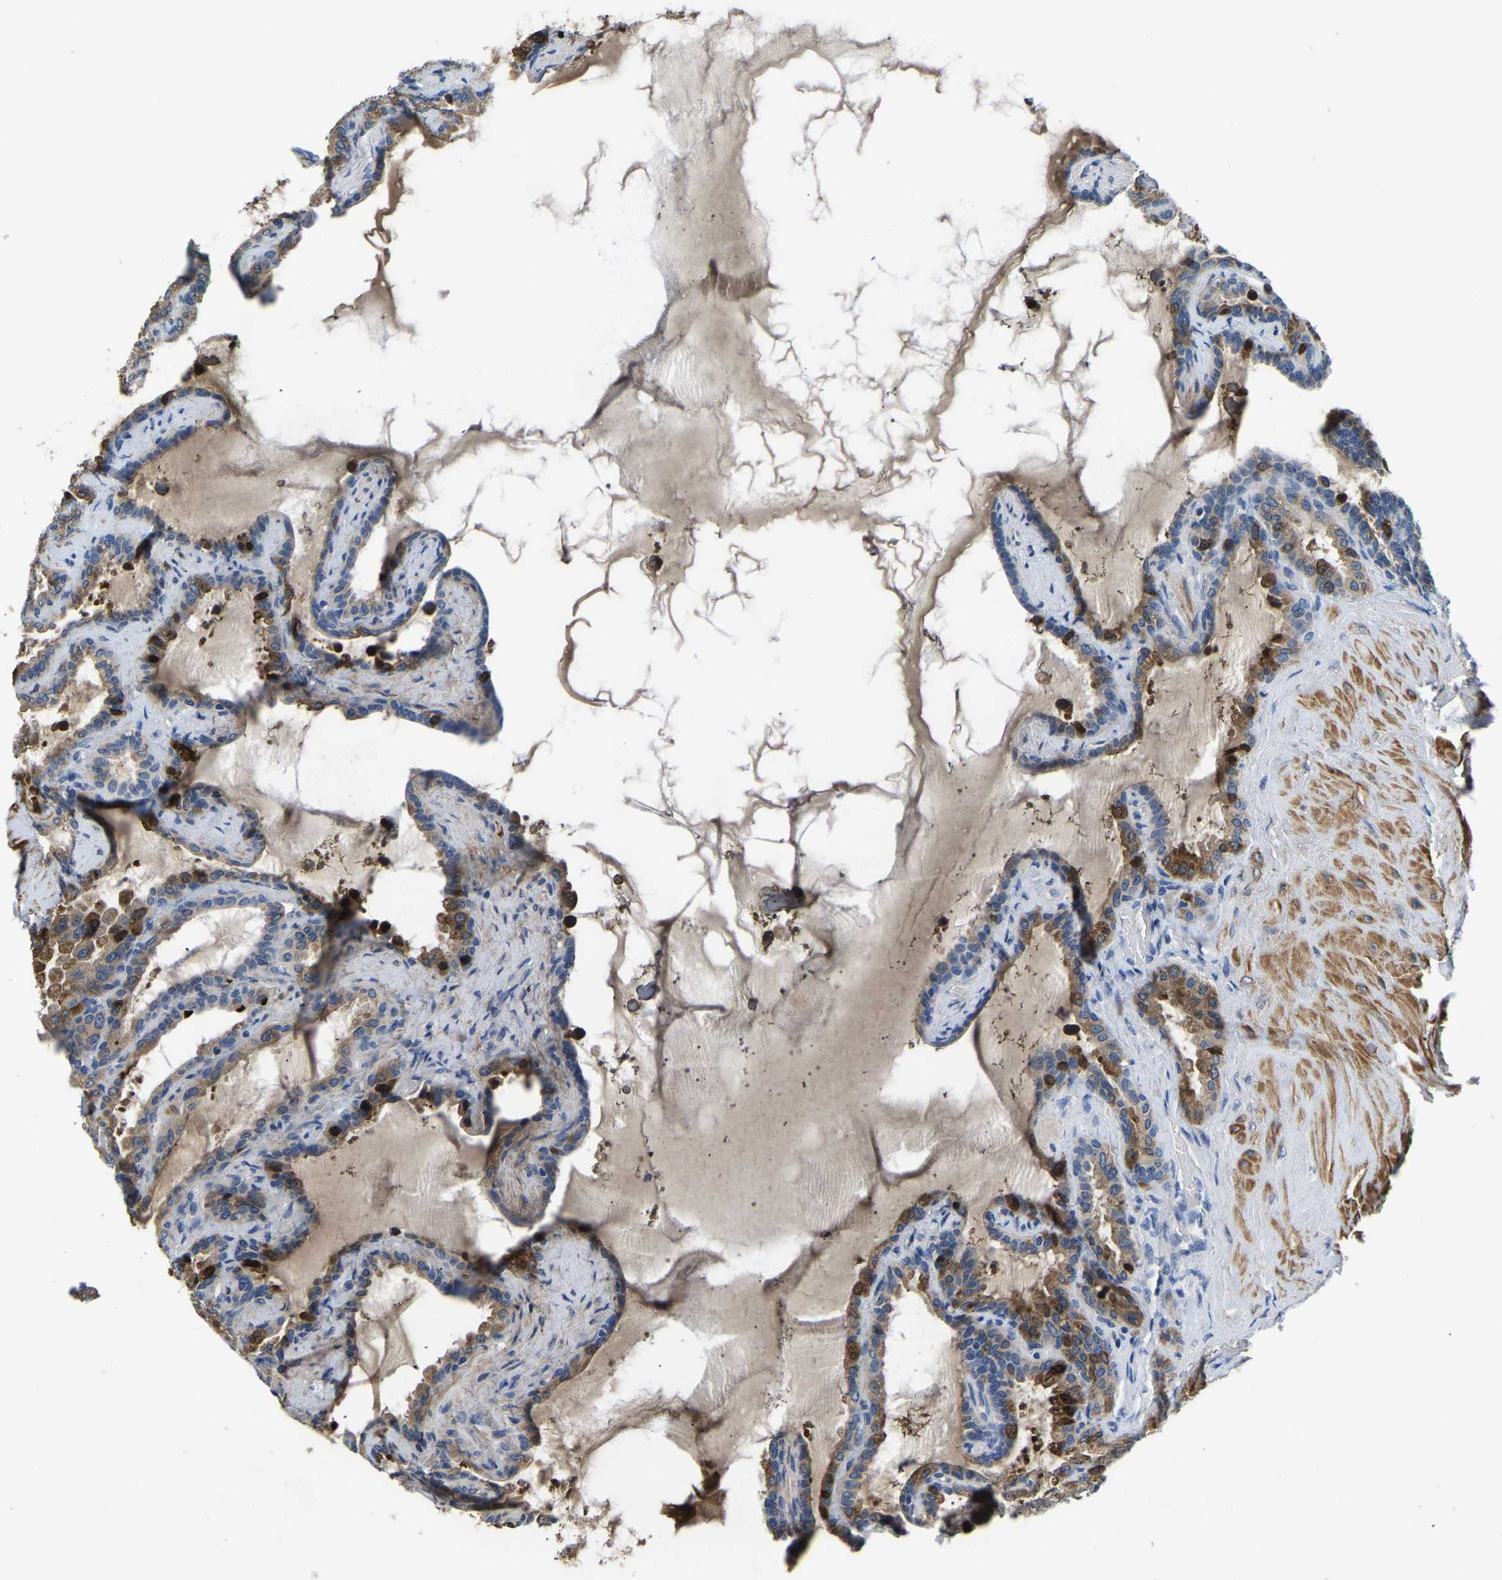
{"staining": {"intensity": "moderate", "quantity": ">75%", "location": "cytoplasmic/membranous"}, "tissue": "seminal vesicle", "cell_type": "Glandular cells", "image_type": "normal", "snomed": [{"axis": "morphology", "description": "Normal tissue, NOS"}, {"axis": "topography", "description": "Seminal veicle"}], "caption": "An immunohistochemistry (IHC) photomicrograph of unremarkable tissue is shown. Protein staining in brown labels moderate cytoplasmic/membranous positivity in seminal vesicle within glandular cells.", "gene": "LIAS", "patient": {"sex": "male", "age": 46}}